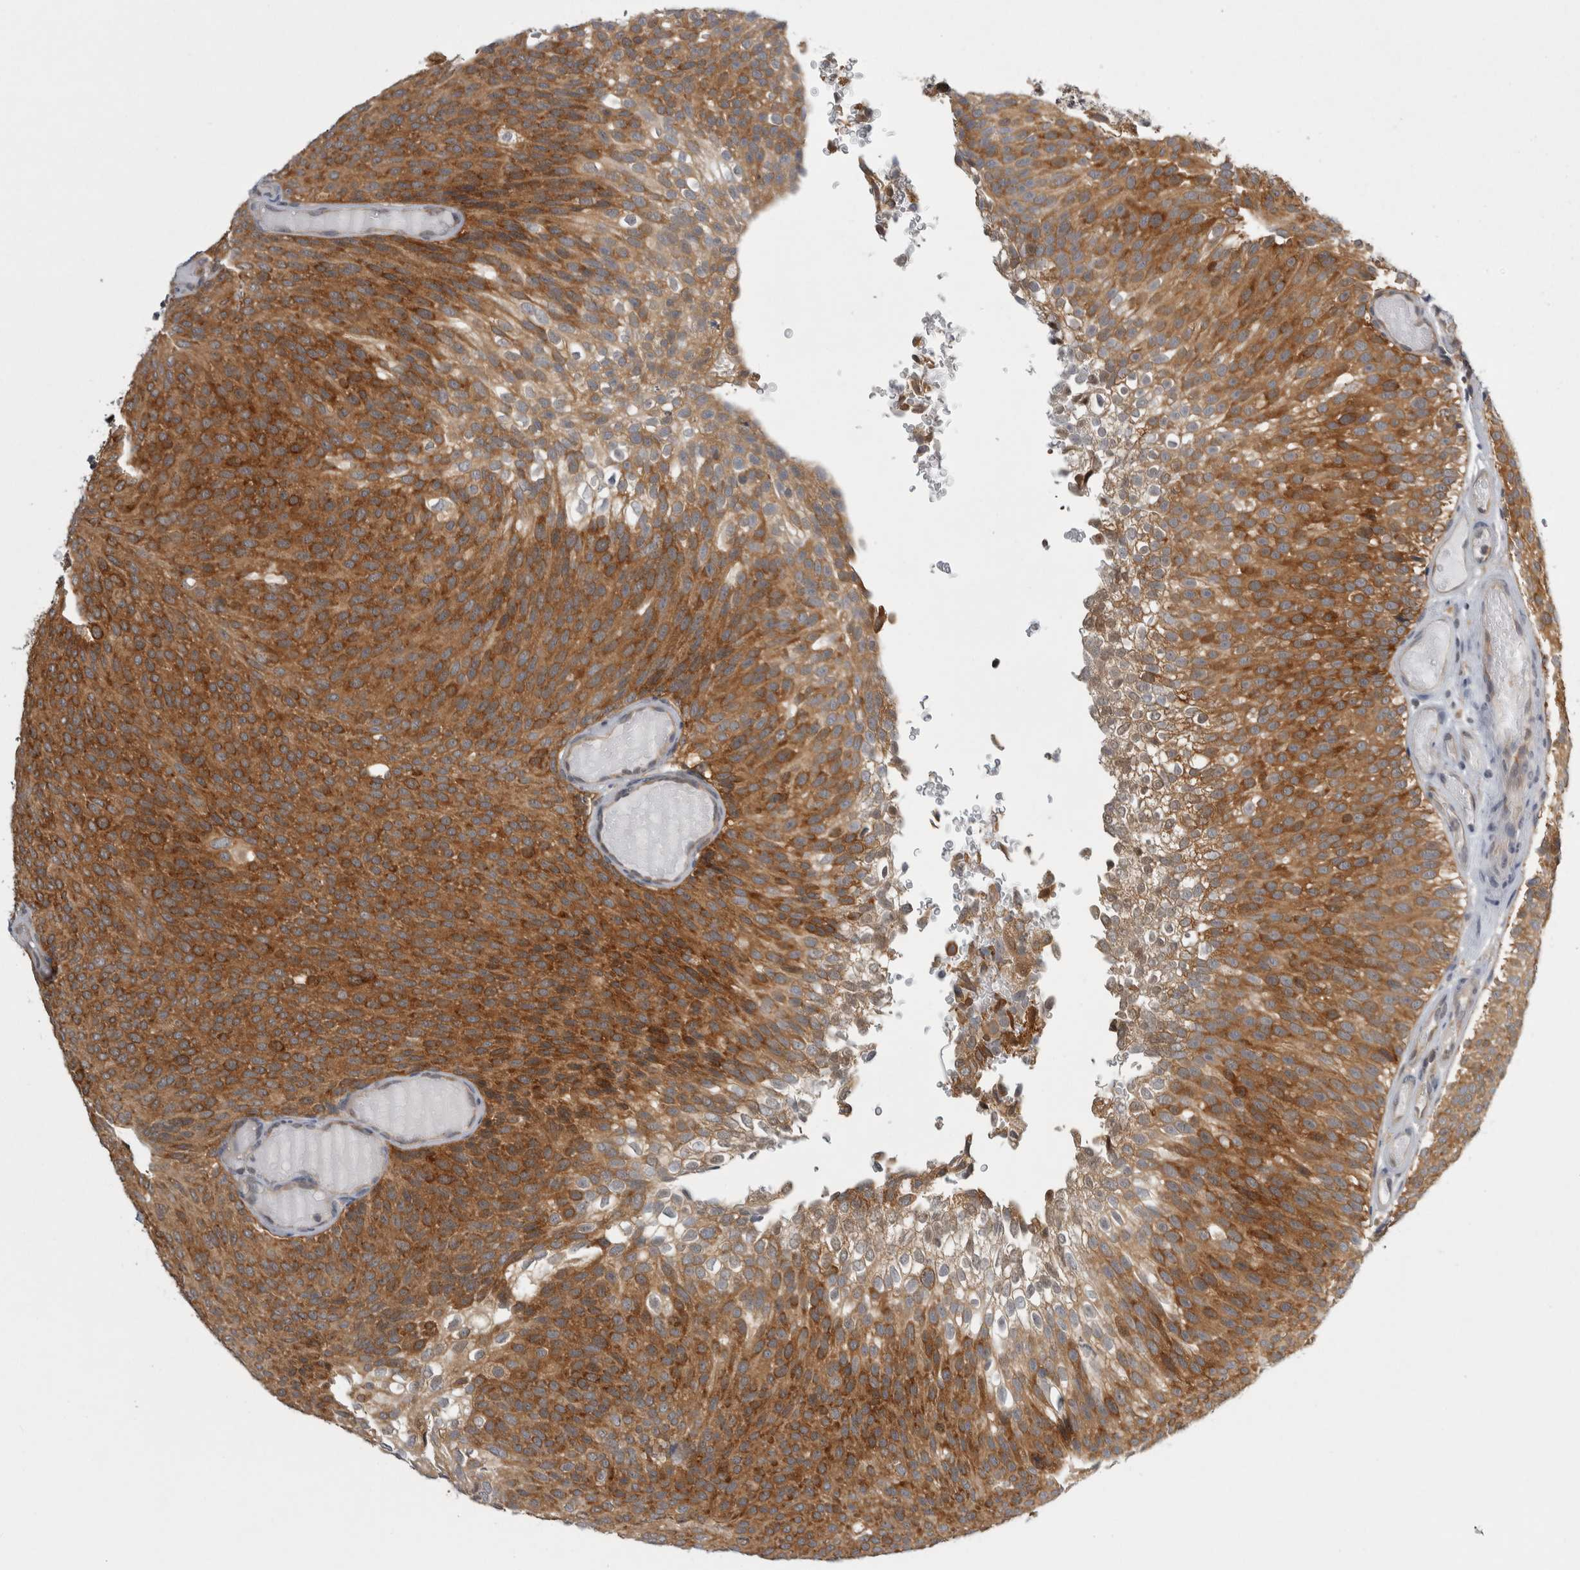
{"staining": {"intensity": "strong", "quantity": ">75%", "location": "cytoplasmic/membranous"}, "tissue": "urothelial cancer", "cell_type": "Tumor cells", "image_type": "cancer", "snomed": [{"axis": "morphology", "description": "Urothelial carcinoma, Low grade"}, {"axis": "topography", "description": "Urinary bladder"}], "caption": "Urothelial cancer stained with DAB IHC shows high levels of strong cytoplasmic/membranous staining in approximately >75% of tumor cells. Ihc stains the protein in brown and the nuclei are stained blue.", "gene": "CACYBP", "patient": {"sex": "male", "age": 78}}